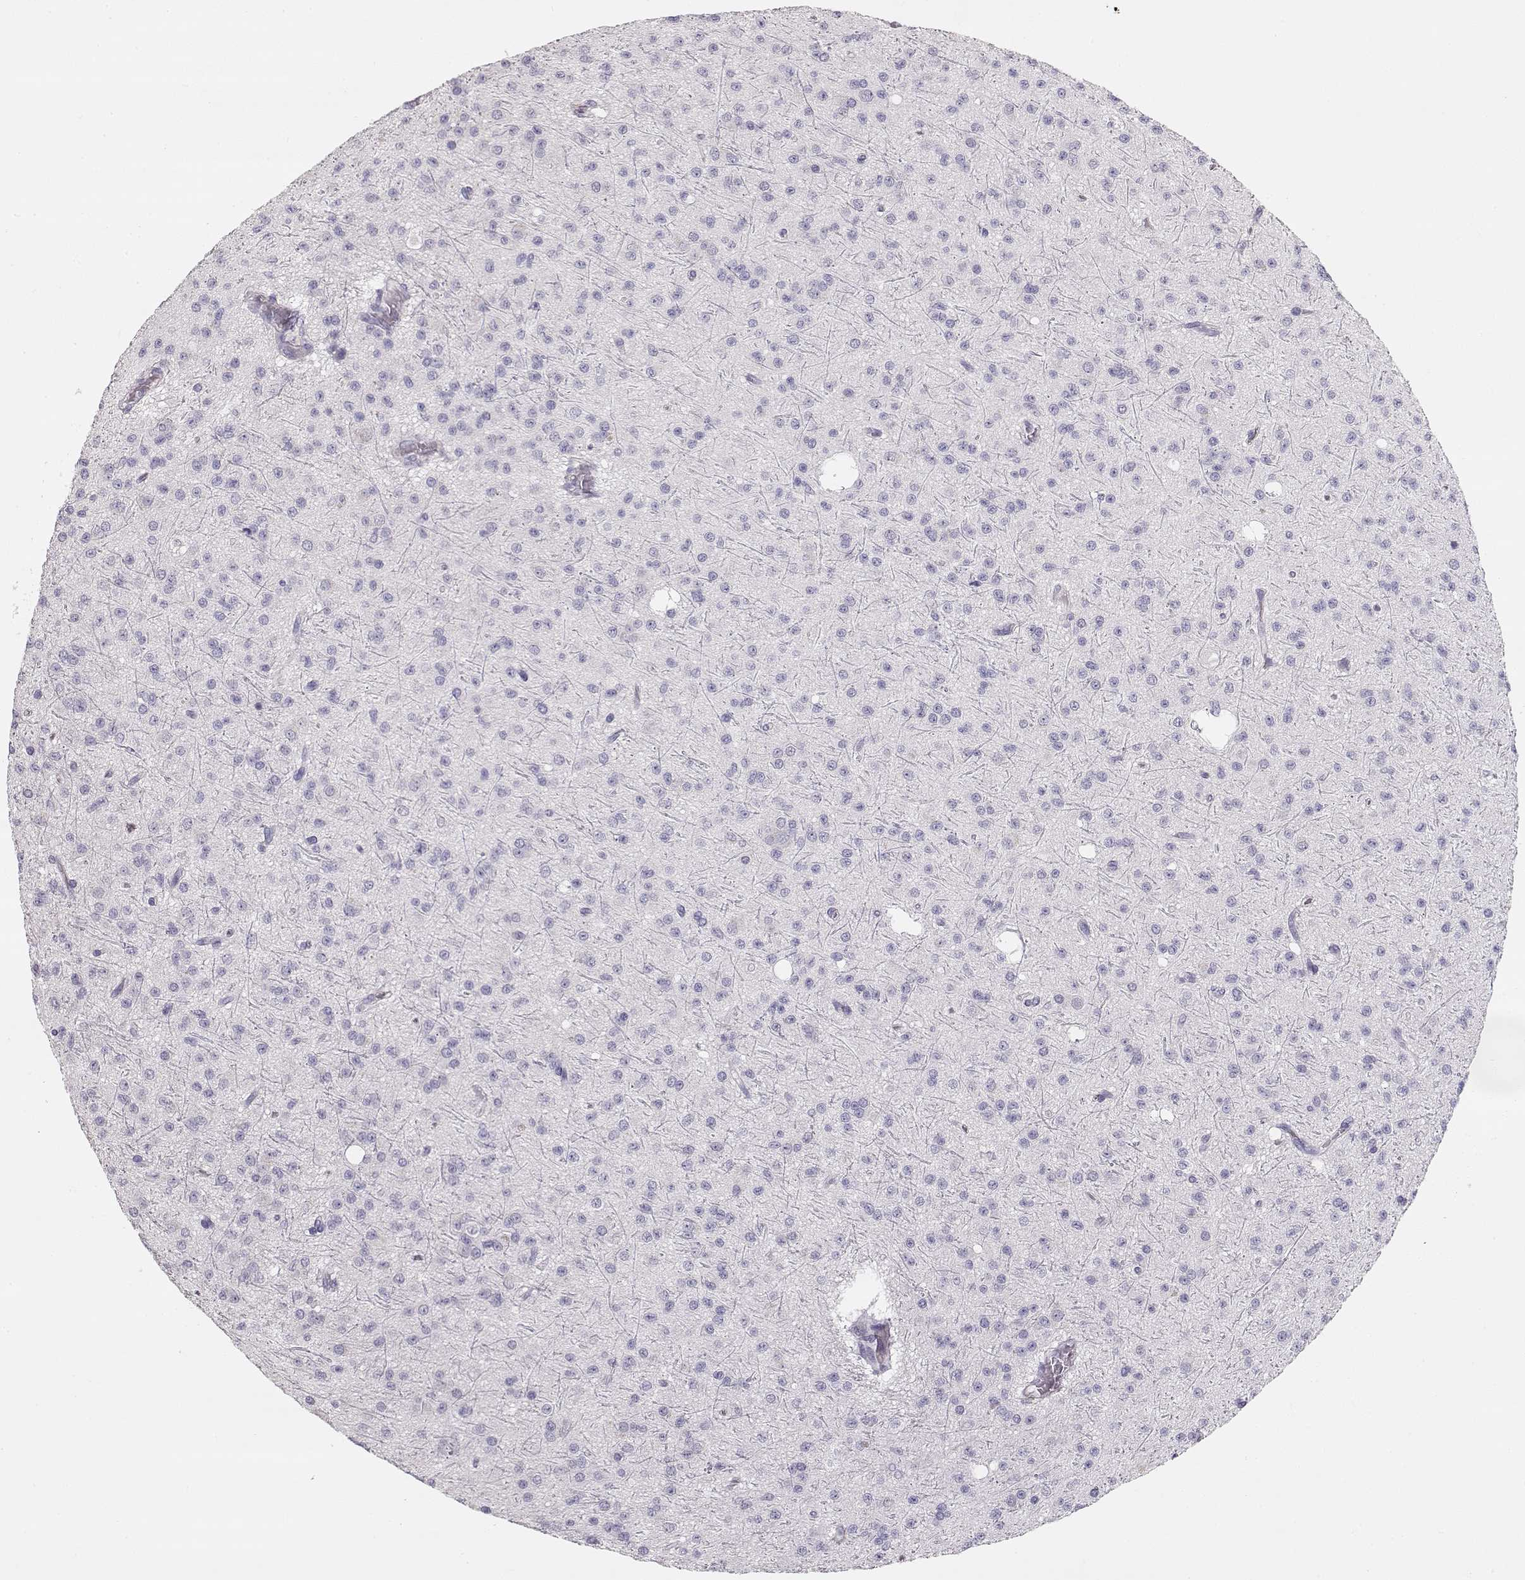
{"staining": {"intensity": "negative", "quantity": "none", "location": "none"}, "tissue": "glioma", "cell_type": "Tumor cells", "image_type": "cancer", "snomed": [{"axis": "morphology", "description": "Glioma, malignant, Low grade"}, {"axis": "topography", "description": "Brain"}], "caption": "Photomicrograph shows no significant protein positivity in tumor cells of malignant low-grade glioma.", "gene": "GLIPR1L2", "patient": {"sex": "male", "age": 27}}